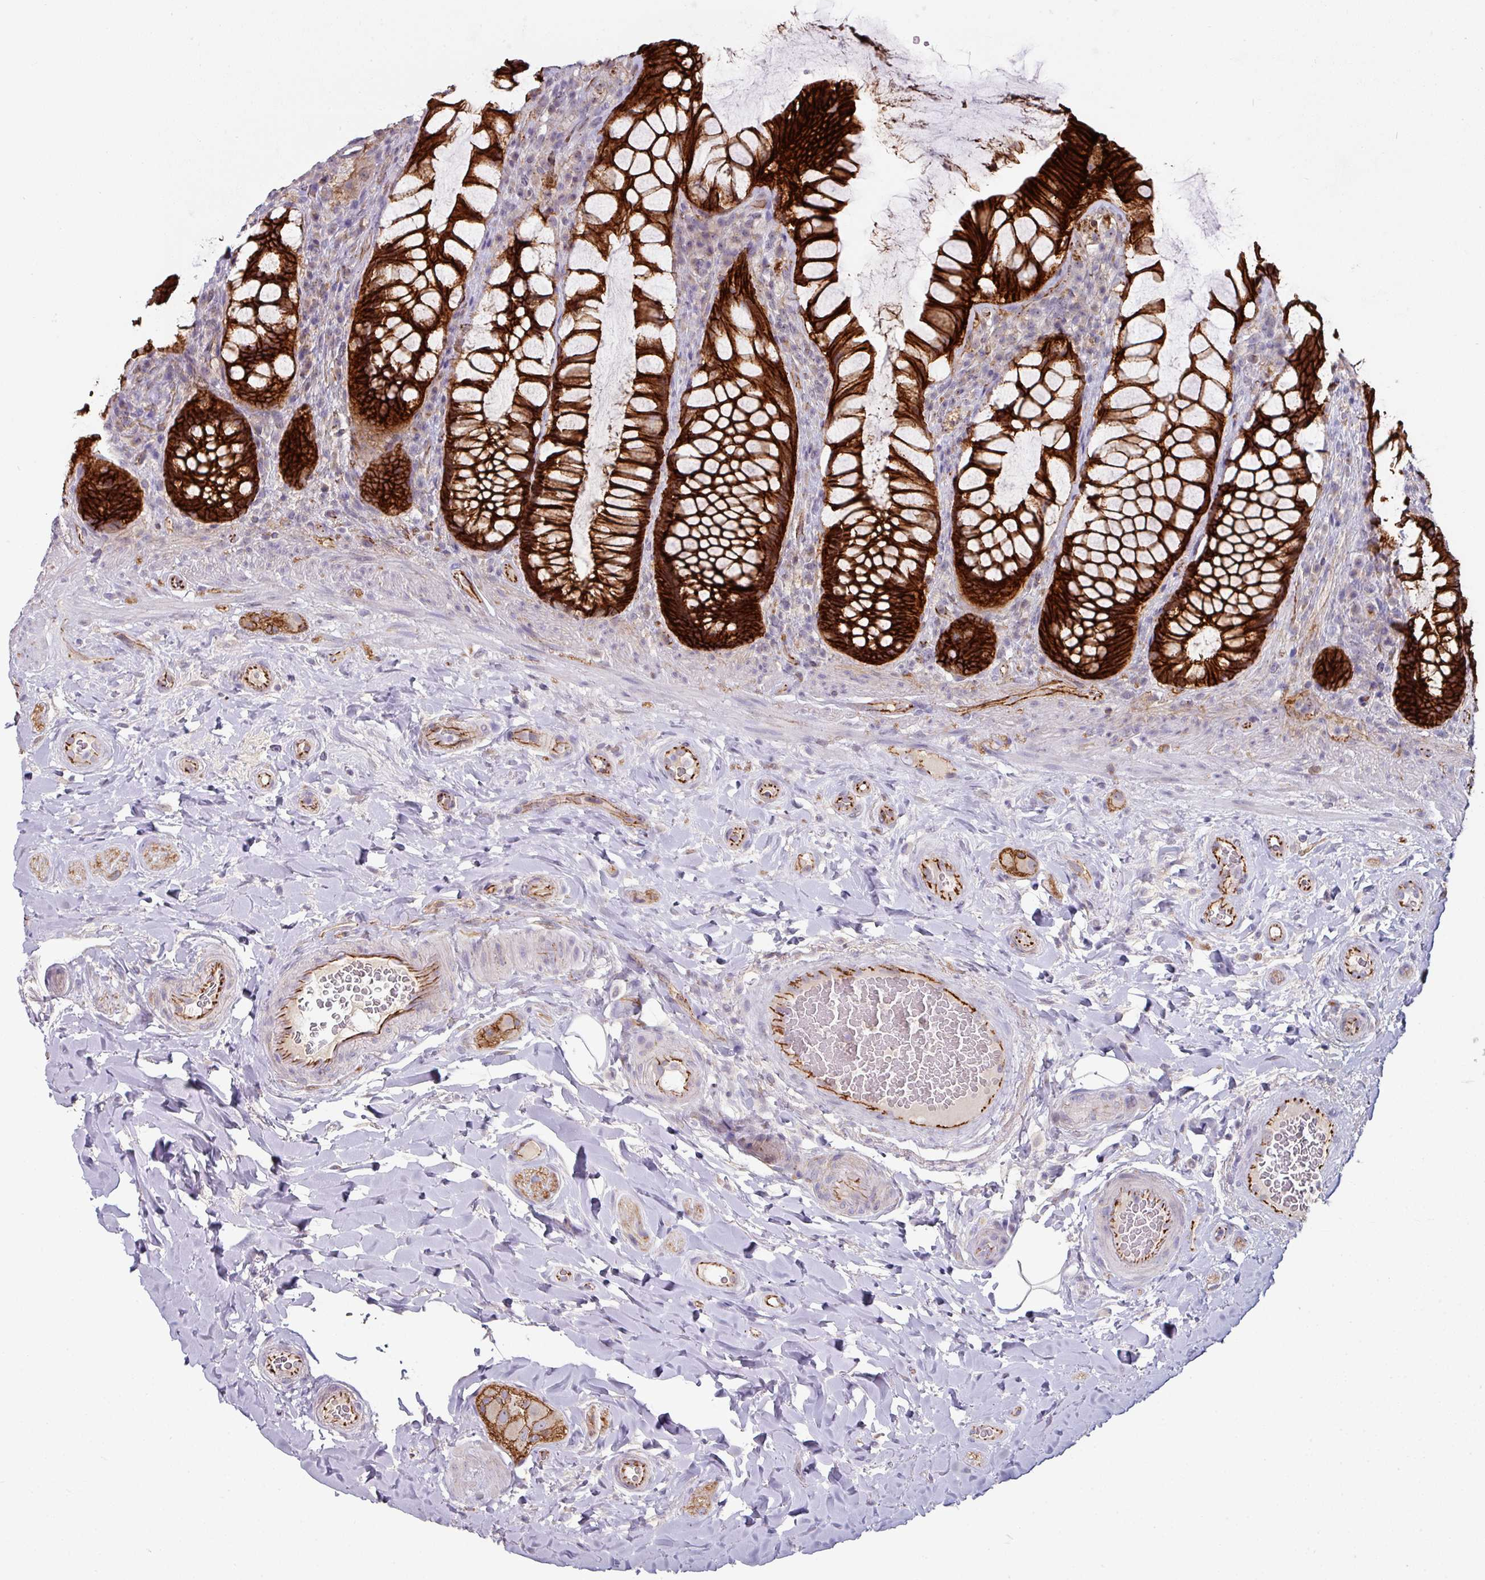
{"staining": {"intensity": "strong", "quantity": ">75%", "location": "cytoplasmic/membranous"}, "tissue": "rectum", "cell_type": "Glandular cells", "image_type": "normal", "snomed": [{"axis": "morphology", "description": "Normal tissue, NOS"}, {"axis": "topography", "description": "Rectum"}], "caption": "DAB immunohistochemical staining of unremarkable rectum reveals strong cytoplasmic/membranous protein positivity in about >75% of glandular cells. (DAB (3,3'-diaminobenzidine) IHC with brightfield microscopy, high magnification).", "gene": "JUP", "patient": {"sex": "female", "age": 58}}